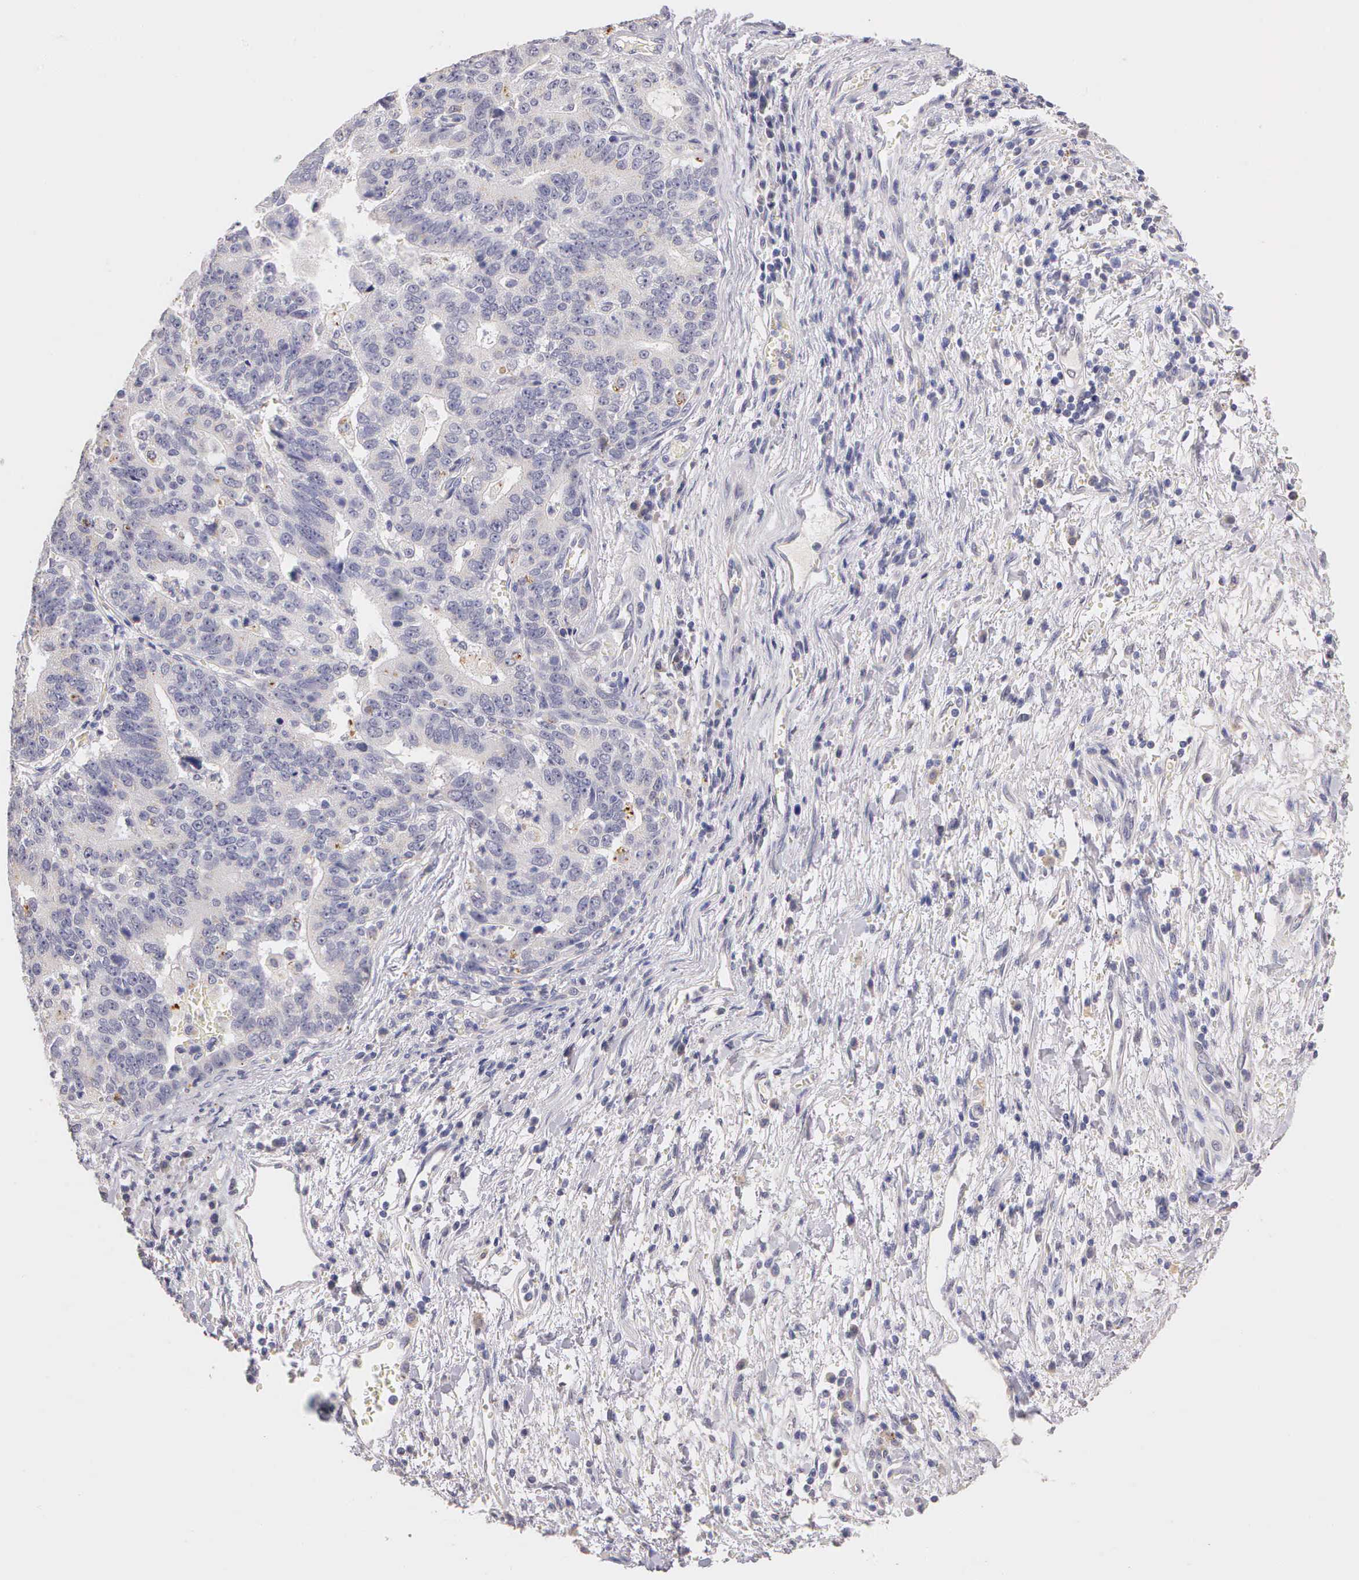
{"staining": {"intensity": "negative", "quantity": "none", "location": "none"}, "tissue": "stomach cancer", "cell_type": "Tumor cells", "image_type": "cancer", "snomed": [{"axis": "morphology", "description": "Adenocarcinoma, NOS"}, {"axis": "topography", "description": "Stomach, upper"}], "caption": "This is an IHC micrograph of human stomach cancer (adenocarcinoma). There is no expression in tumor cells.", "gene": "ESR1", "patient": {"sex": "female", "age": 50}}